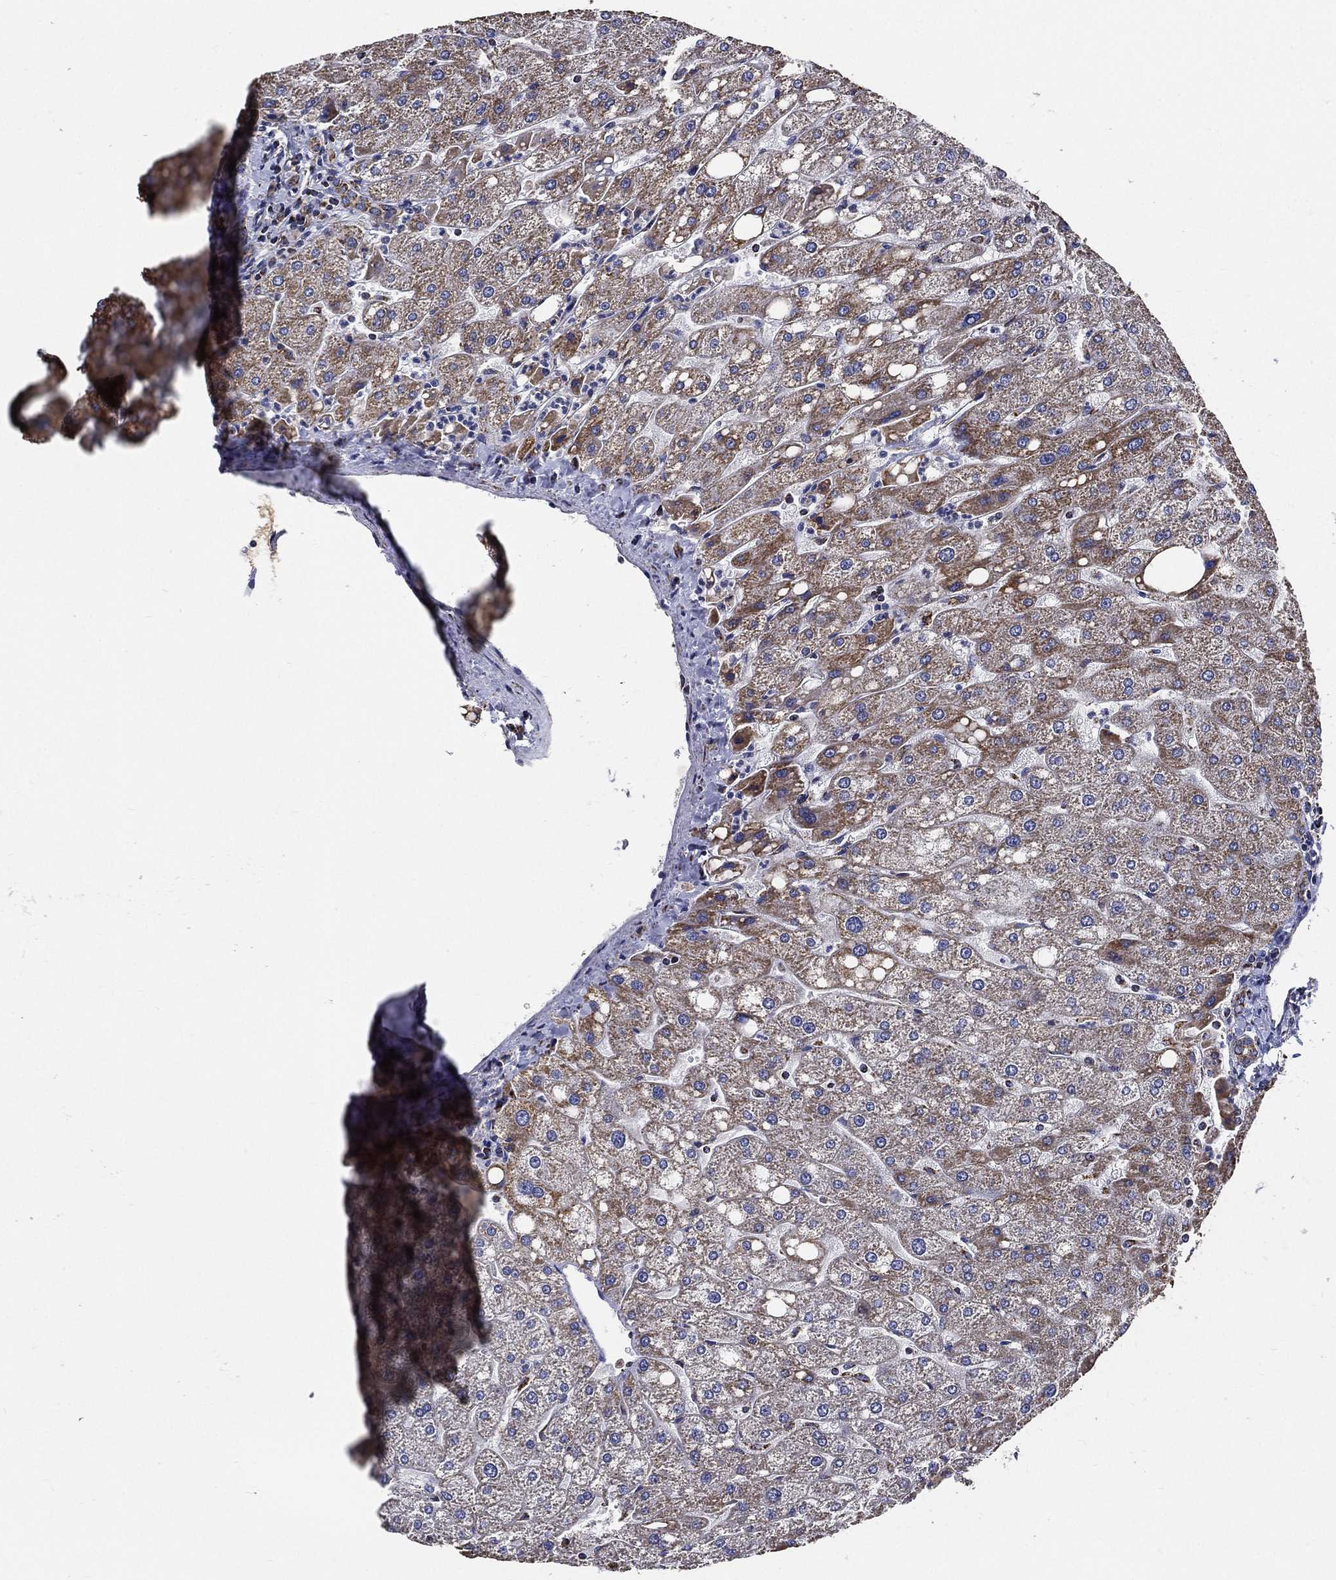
{"staining": {"intensity": "negative", "quantity": "none", "location": "none"}, "tissue": "liver", "cell_type": "Cholangiocytes", "image_type": "normal", "snomed": [{"axis": "morphology", "description": "Normal tissue, NOS"}, {"axis": "topography", "description": "Liver"}], "caption": "This histopathology image is of unremarkable liver stained with IHC to label a protein in brown with the nuclei are counter-stained blue. There is no positivity in cholangiocytes.", "gene": "NDUFAB1", "patient": {"sex": "male", "age": 67}}